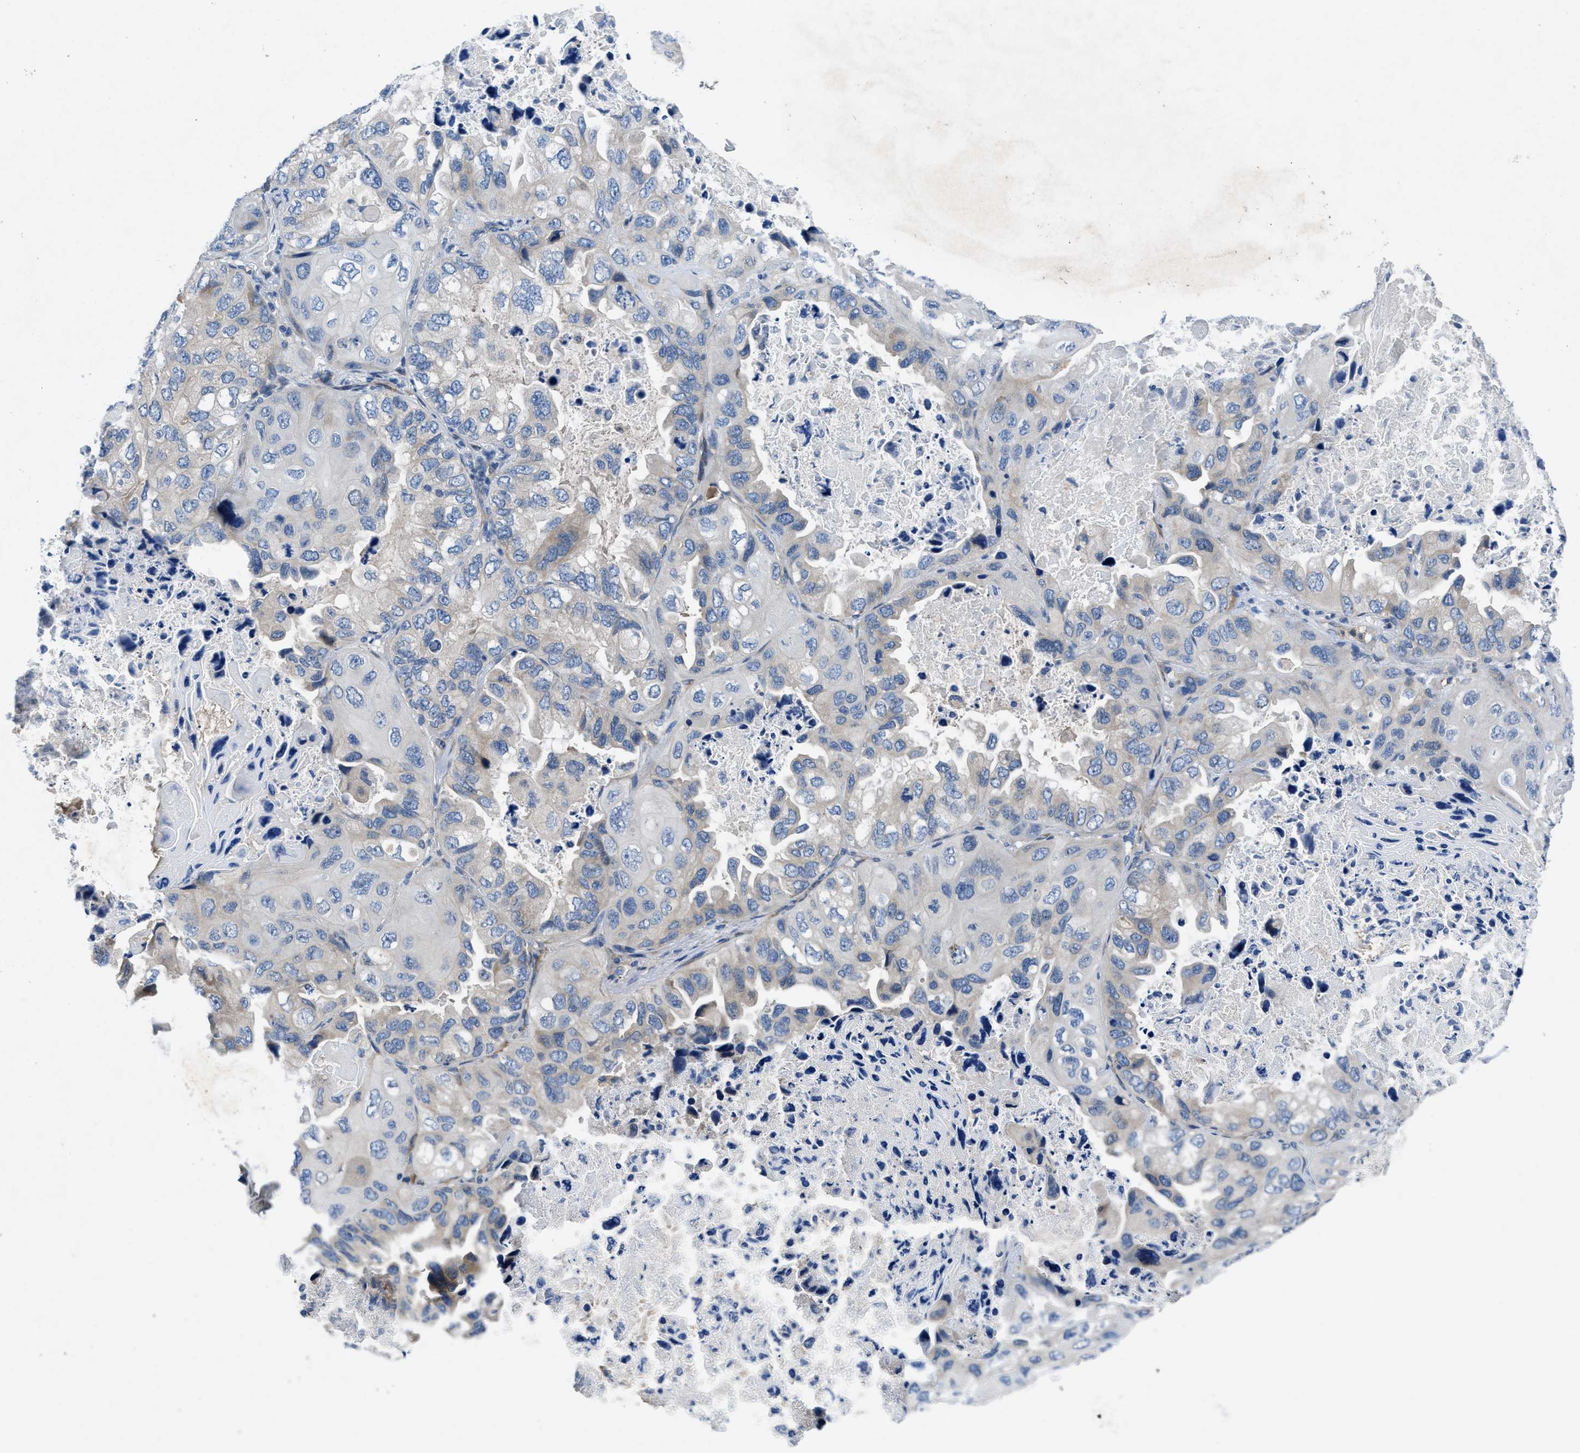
{"staining": {"intensity": "negative", "quantity": "none", "location": "none"}, "tissue": "lung cancer", "cell_type": "Tumor cells", "image_type": "cancer", "snomed": [{"axis": "morphology", "description": "Squamous cell carcinoma, NOS"}, {"axis": "topography", "description": "Lung"}], "caption": "This is a image of immunohistochemistry staining of lung cancer (squamous cell carcinoma), which shows no positivity in tumor cells. (DAB immunohistochemistry (IHC), high magnification).", "gene": "PGR", "patient": {"sex": "female", "age": 73}}